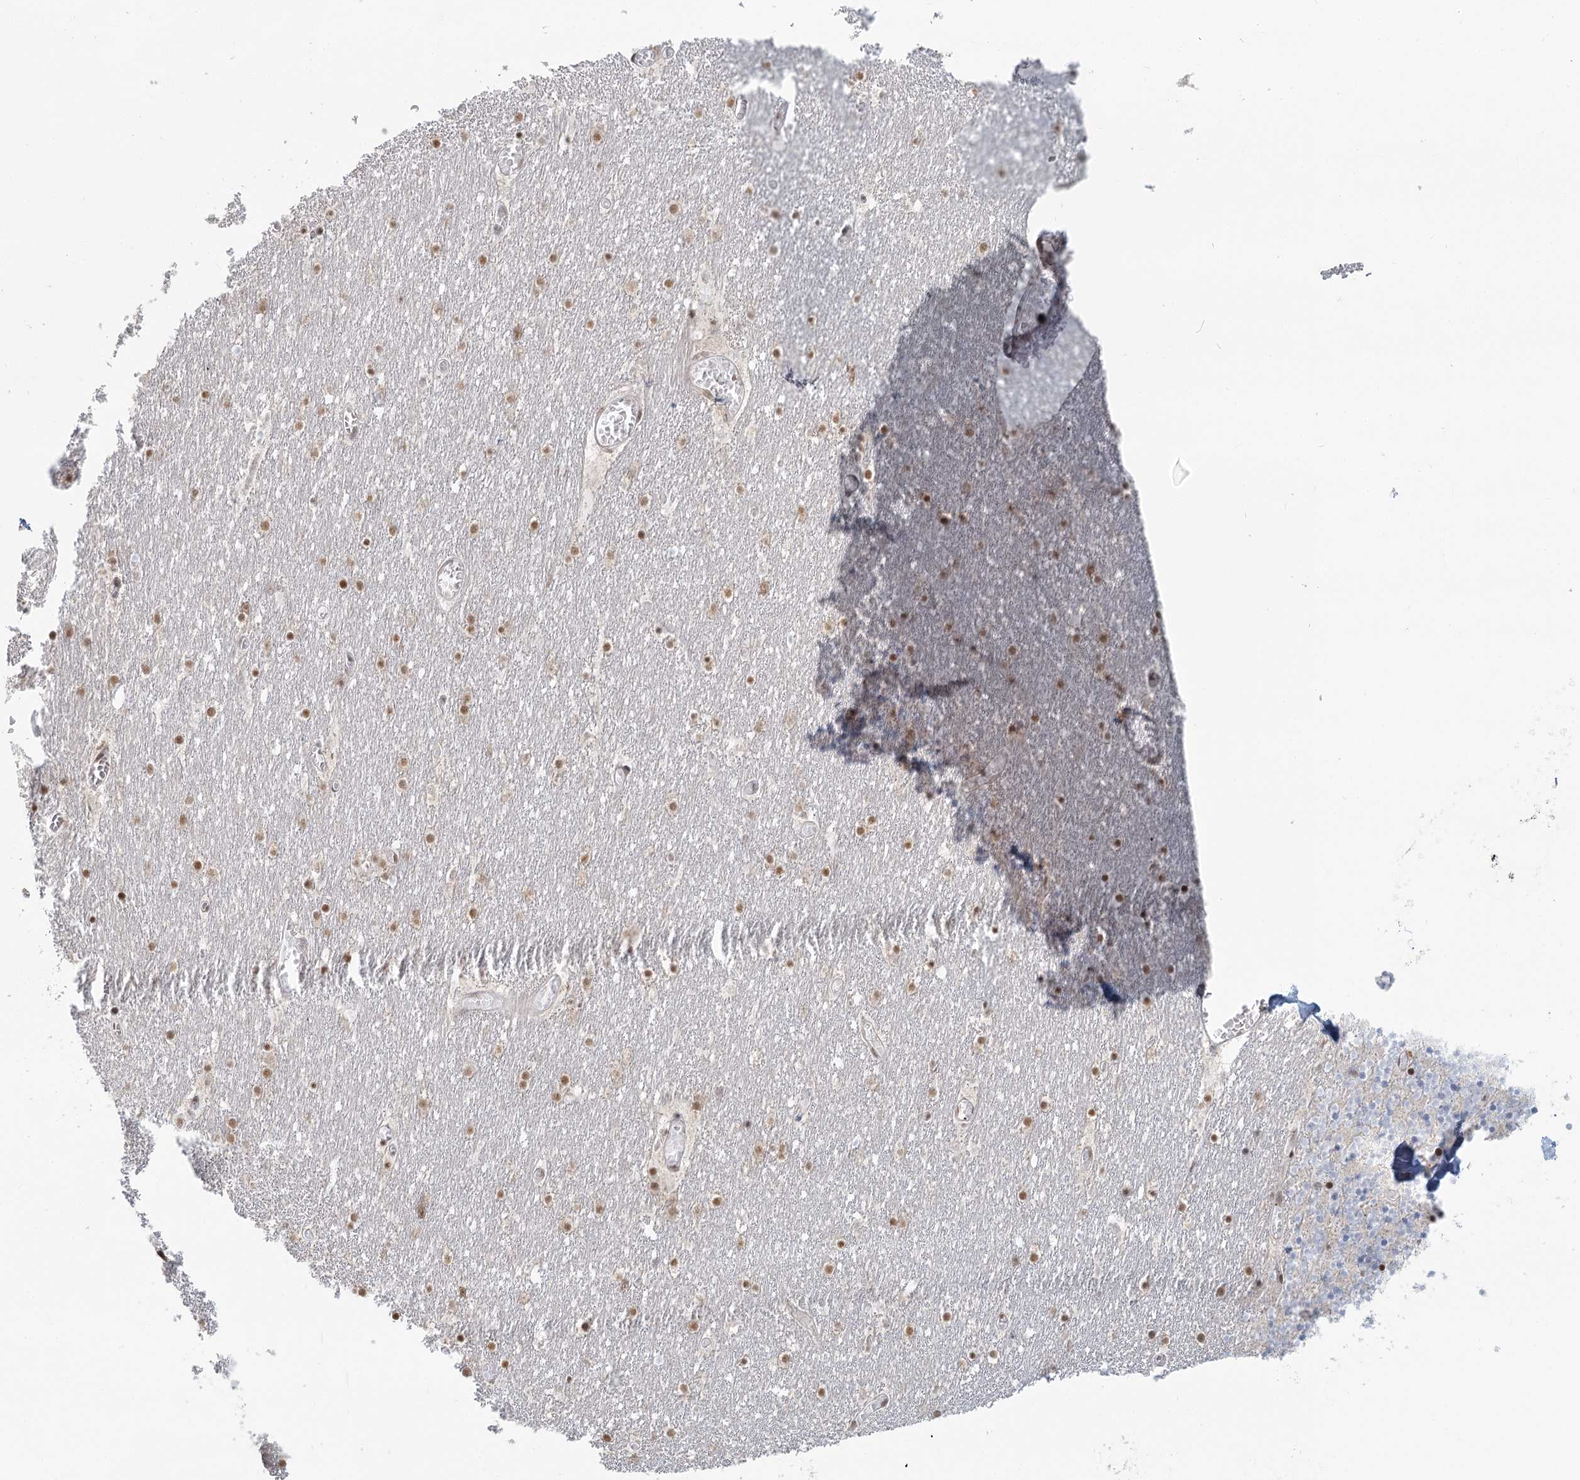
{"staining": {"intensity": "weak", "quantity": ">75%", "location": "nuclear"}, "tissue": "cerebellum", "cell_type": "Cells in granular layer", "image_type": "normal", "snomed": [{"axis": "morphology", "description": "Normal tissue, NOS"}, {"axis": "topography", "description": "Cerebellum"}], "caption": "The image reveals staining of unremarkable cerebellum, revealing weak nuclear protein expression (brown color) within cells in granular layer.", "gene": "R3HCC1L", "patient": {"sex": "female", "age": 28}}